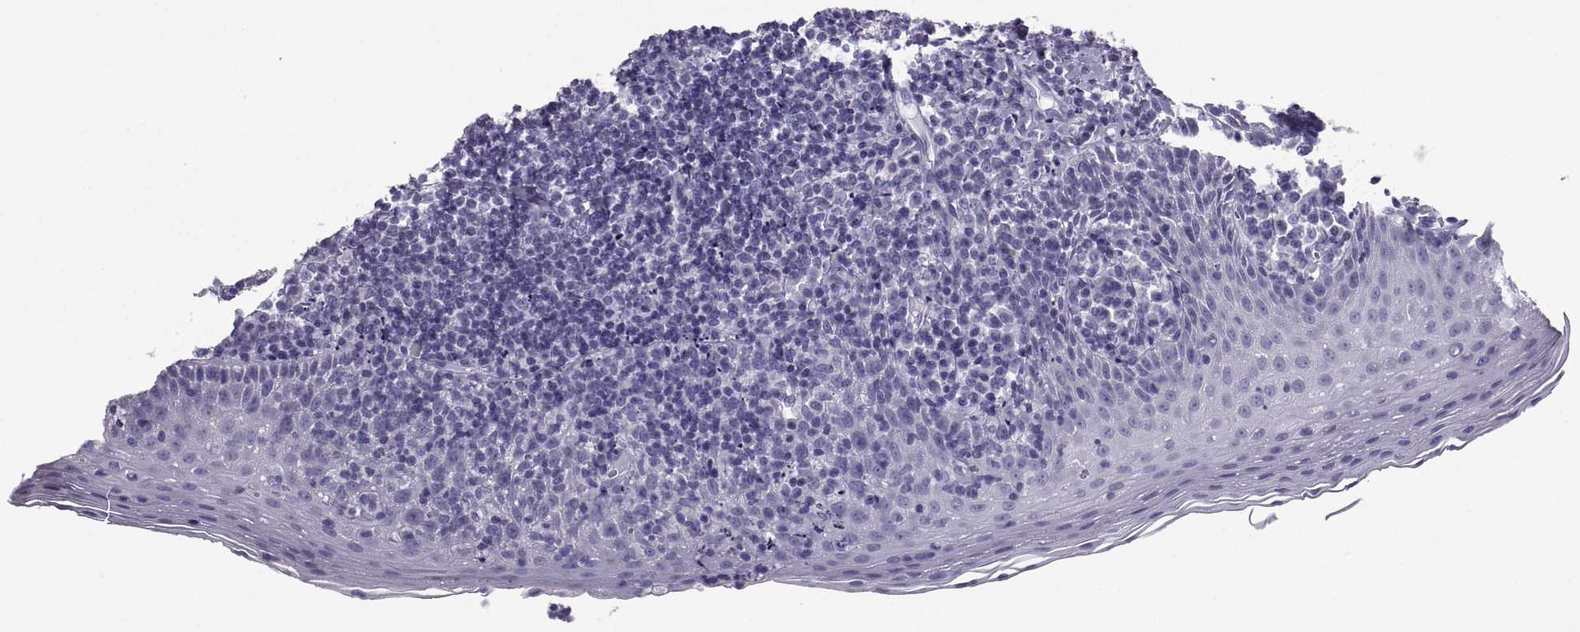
{"staining": {"intensity": "negative", "quantity": "none", "location": "none"}, "tissue": "tonsil", "cell_type": "Germinal center cells", "image_type": "normal", "snomed": [{"axis": "morphology", "description": "Normal tissue, NOS"}, {"axis": "morphology", "description": "Inflammation, NOS"}, {"axis": "topography", "description": "Tonsil"}], "caption": "DAB (3,3'-diaminobenzidine) immunohistochemical staining of unremarkable human tonsil demonstrates no significant positivity in germinal center cells.", "gene": "PCSK1N", "patient": {"sex": "female", "age": 31}}